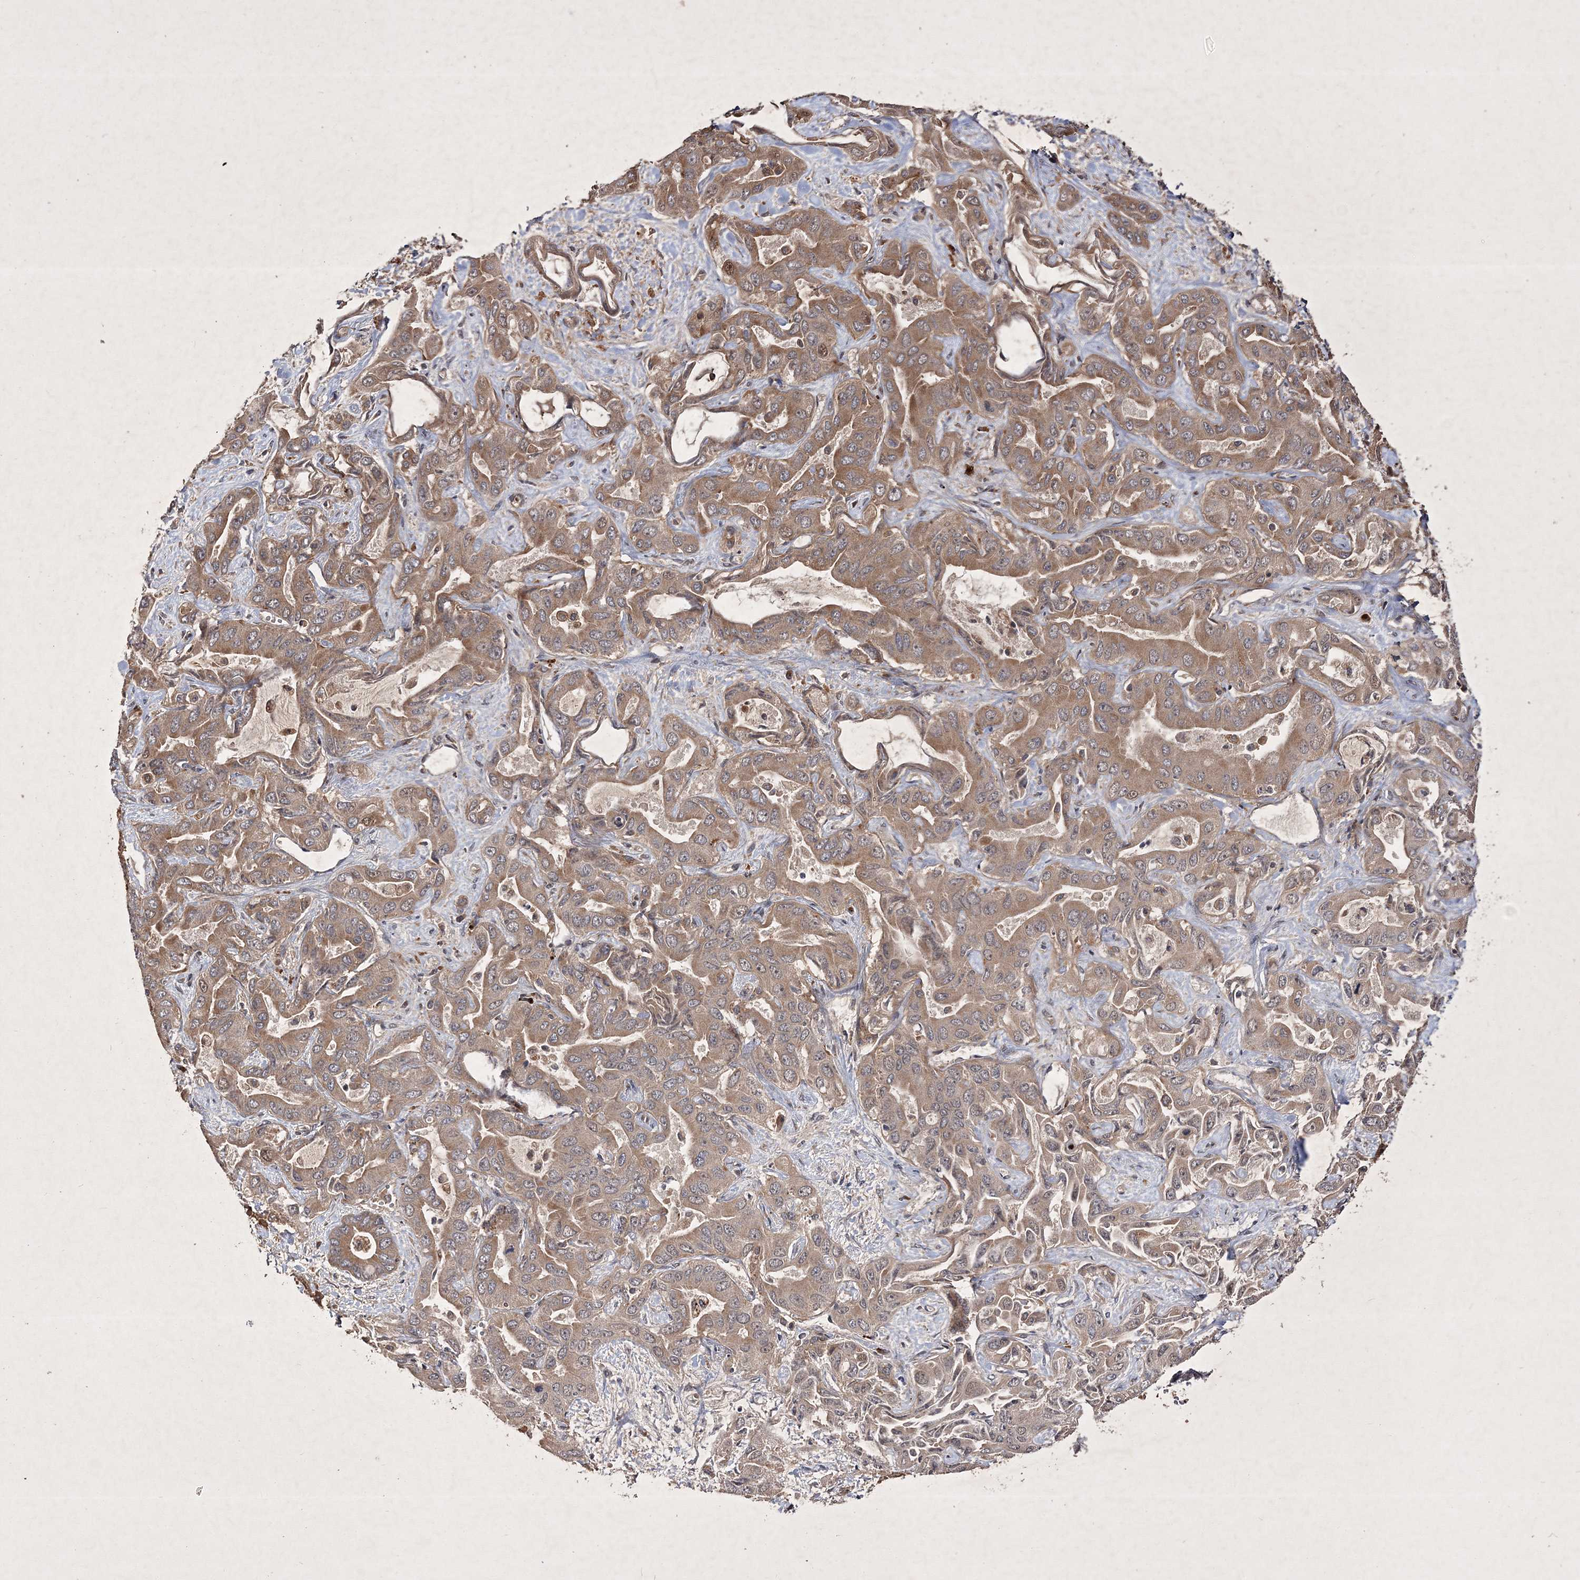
{"staining": {"intensity": "moderate", "quantity": "25%-75%", "location": "cytoplasmic/membranous"}, "tissue": "liver cancer", "cell_type": "Tumor cells", "image_type": "cancer", "snomed": [{"axis": "morphology", "description": "Cholangiocarcinoma"}, {"axis": "topography", "description": "Liver"}], "caption": "A high-resolution photomicrograph shows immunohistochemistry (IHC) staining of liver cancer, which shows moderate cytoplasmic/membranous expression in about 25%-75% of tumor cells. (DAB IHC with brightfield microscopy, high magnification).", "gene": "DNAJC13", "patient": {"sex": "female", "age": 52}}